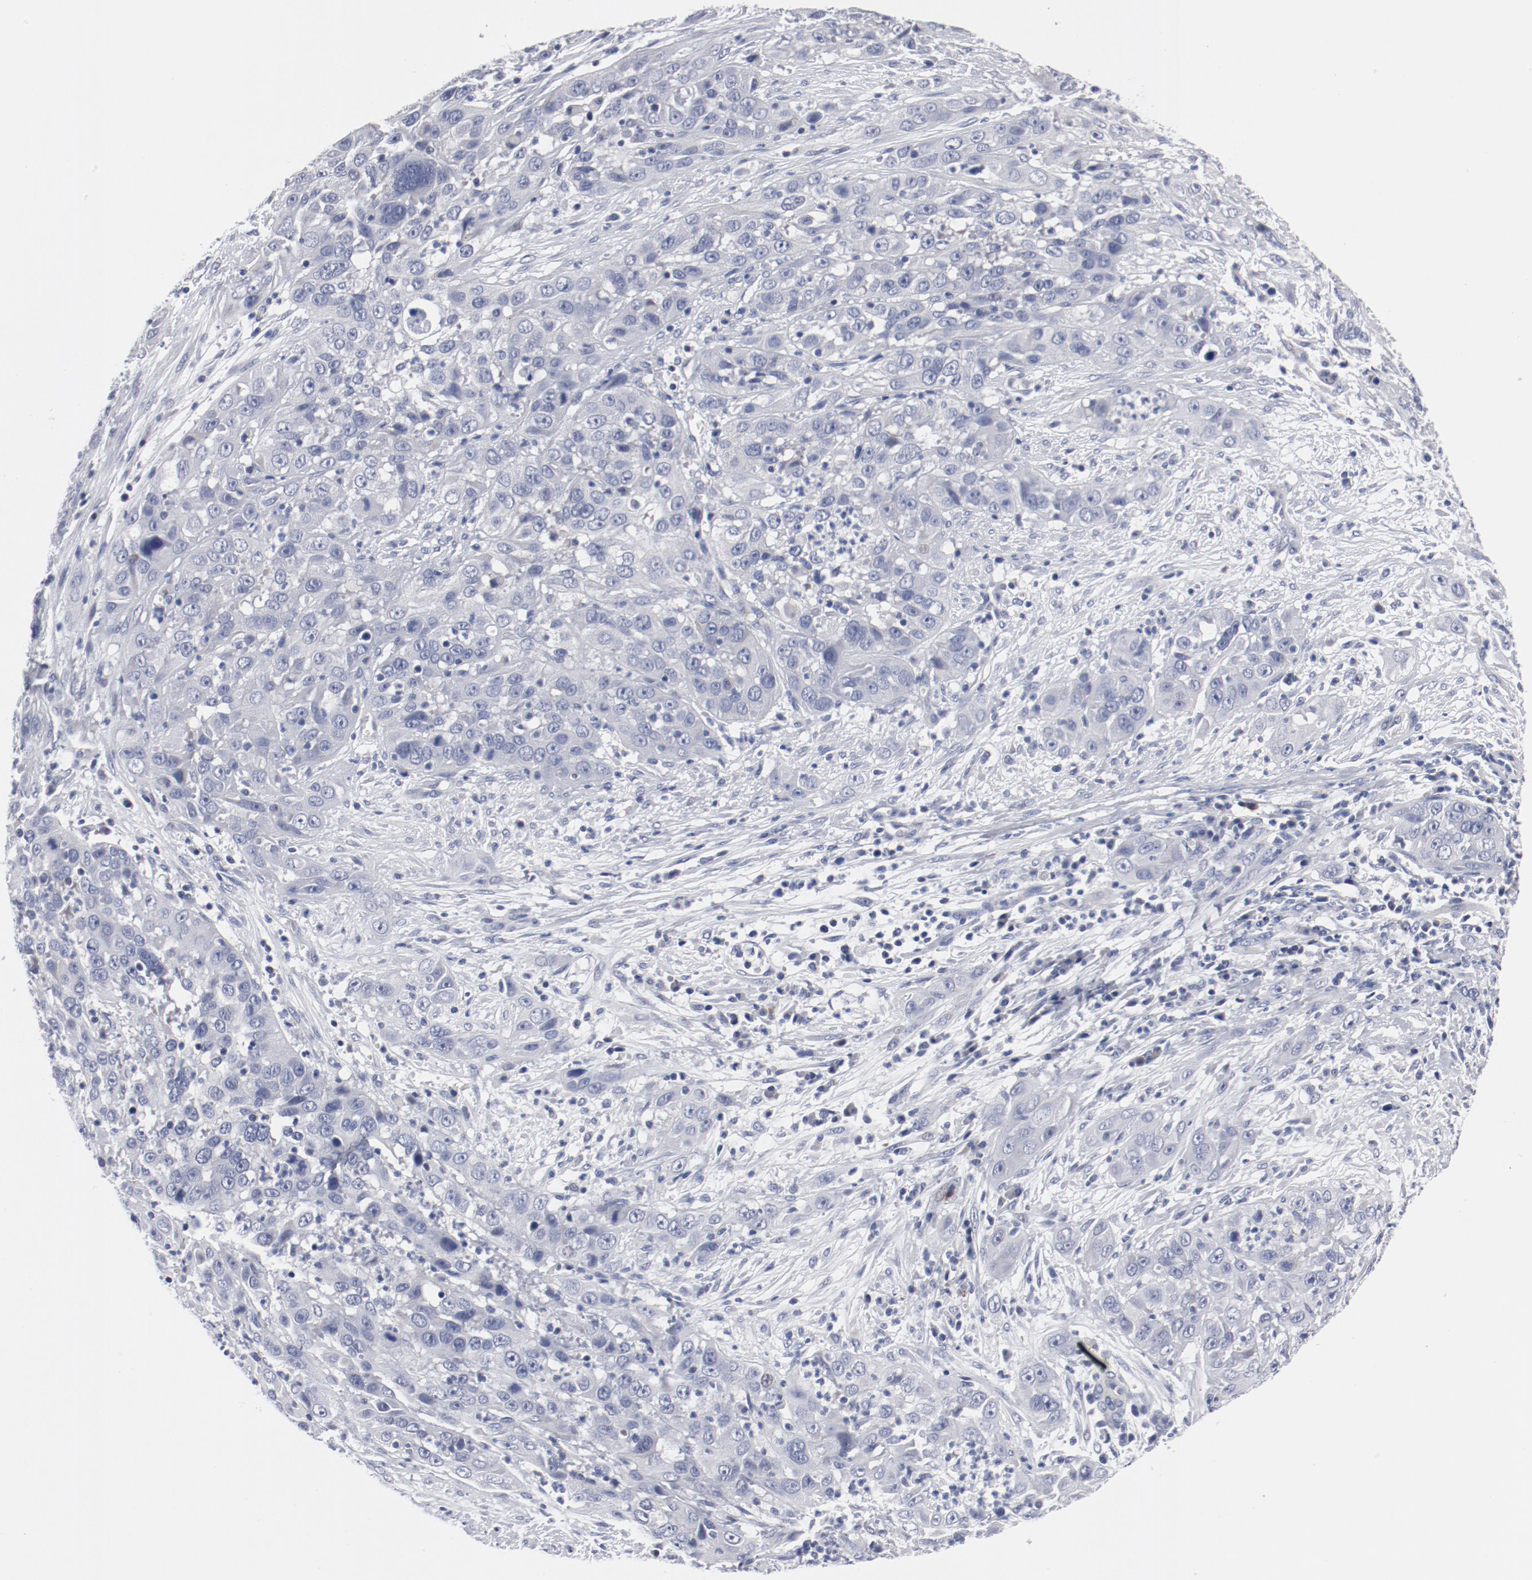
{"staining": {"intensity": "negative", "quantity": "none", "location": "none"}, "tissue": "cervical cancer", "cell_type": "Tumor cells", "image_type": "cancer", "snomed": [{"axis": "morphology", "description": "Squamous cell carcinoma, NOS"}, {"axis": "topography", "description": "Cervix"}], "caption": "The immunohistochemistry image has no significant staining in tumor cells of squamous cell carcinoma (cervical) tissue.", "gene": "KCNK13", "patient": {"sex": "female", "age": 32}}